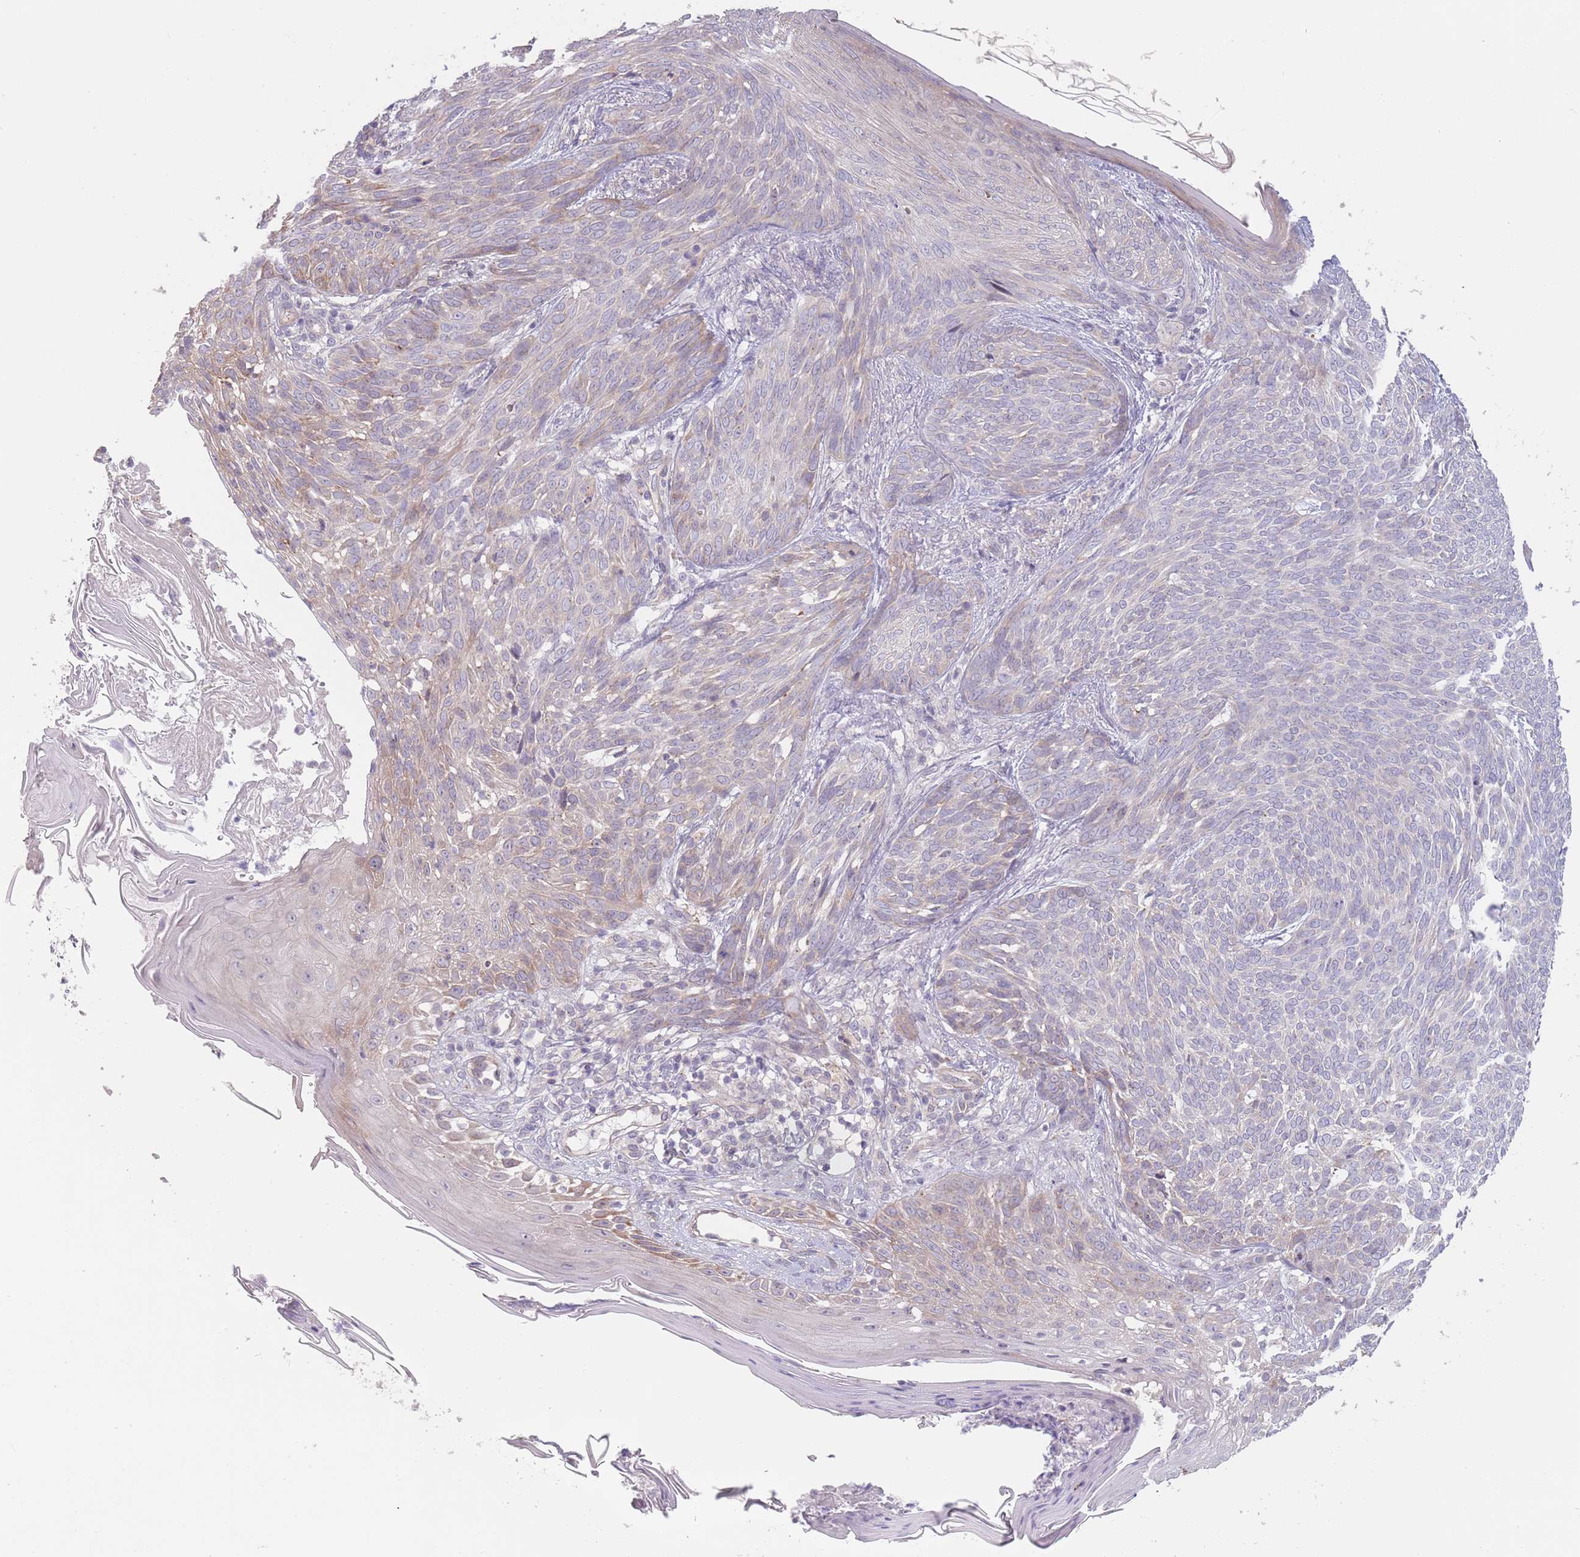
{"staining": {"intensity": "weak", "quantity": "<25%", "location": "cytoplasmic/membranous"}, "tissue": "skin cancer", "cell_type": "Tumor cells", "image_type": "cancer", "snomed": [{"axis": "morphology", "description": "Basal cell carcinoma"}, {"axis": "topography", "description": "Skin"}], "caption": "This is an immunohistochemistry micrograph of basal cell carcinoma (skin). There is no staining in tumor cells.", "gene": "LDHD", "patient": {"sex": "female", "age": 86}}